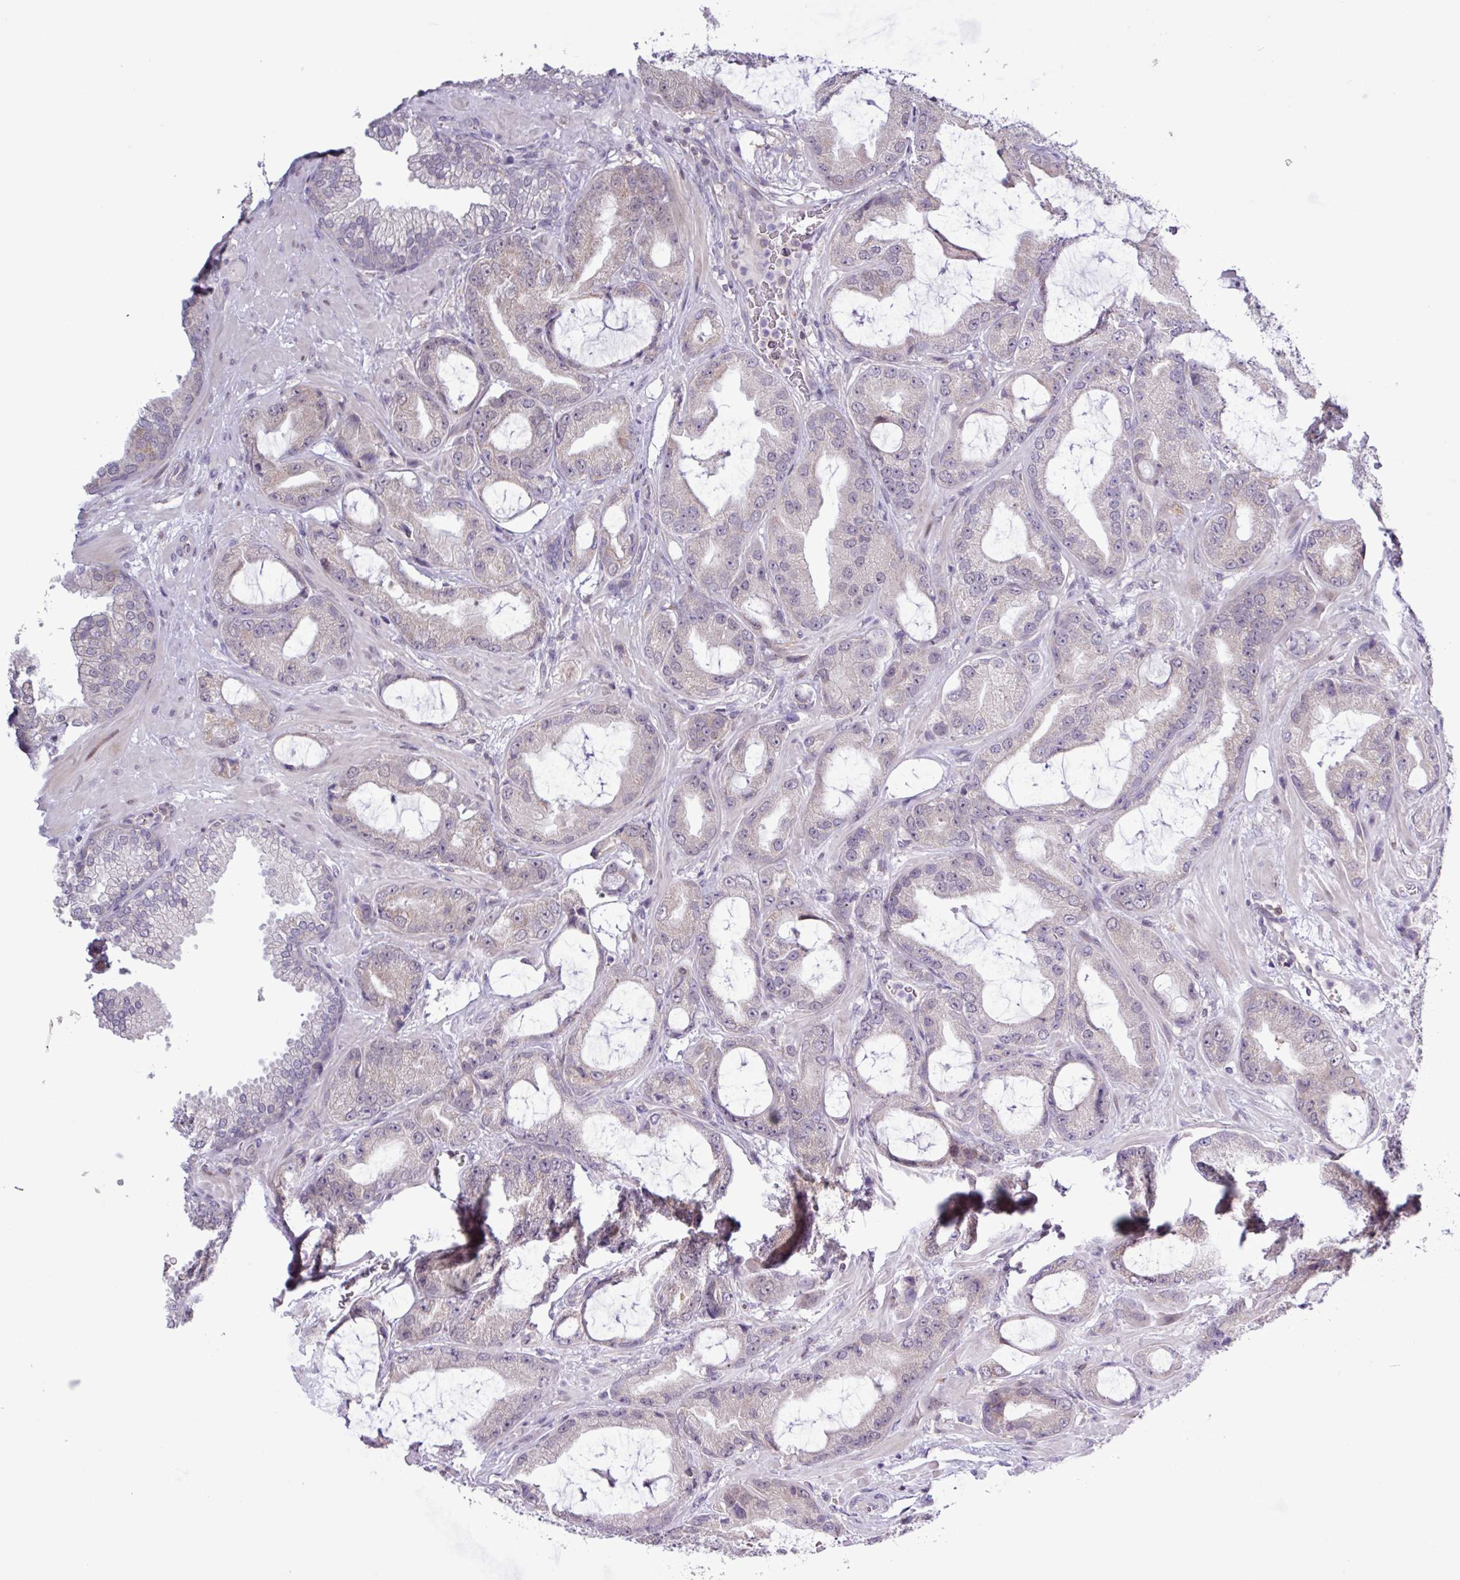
{"staining": {"intensity": "negative", "quantity": "none", "location": "none"}, "tissue": "prostate cancer", "cell_type": "Tumor cells", "image_type": "cancer", "snomed": [{"axis": "morphology", "description": "Adenocarcinoma, High grade"}, {"axis": "topography", "description": "Prostate"}], "caption": "This is an immunohistochemistry (IHC) image of prostate cancer. There is no positivity in tumor cells.", "gene": "RTL3", "patient": {"sex": "male", "age": 68}}